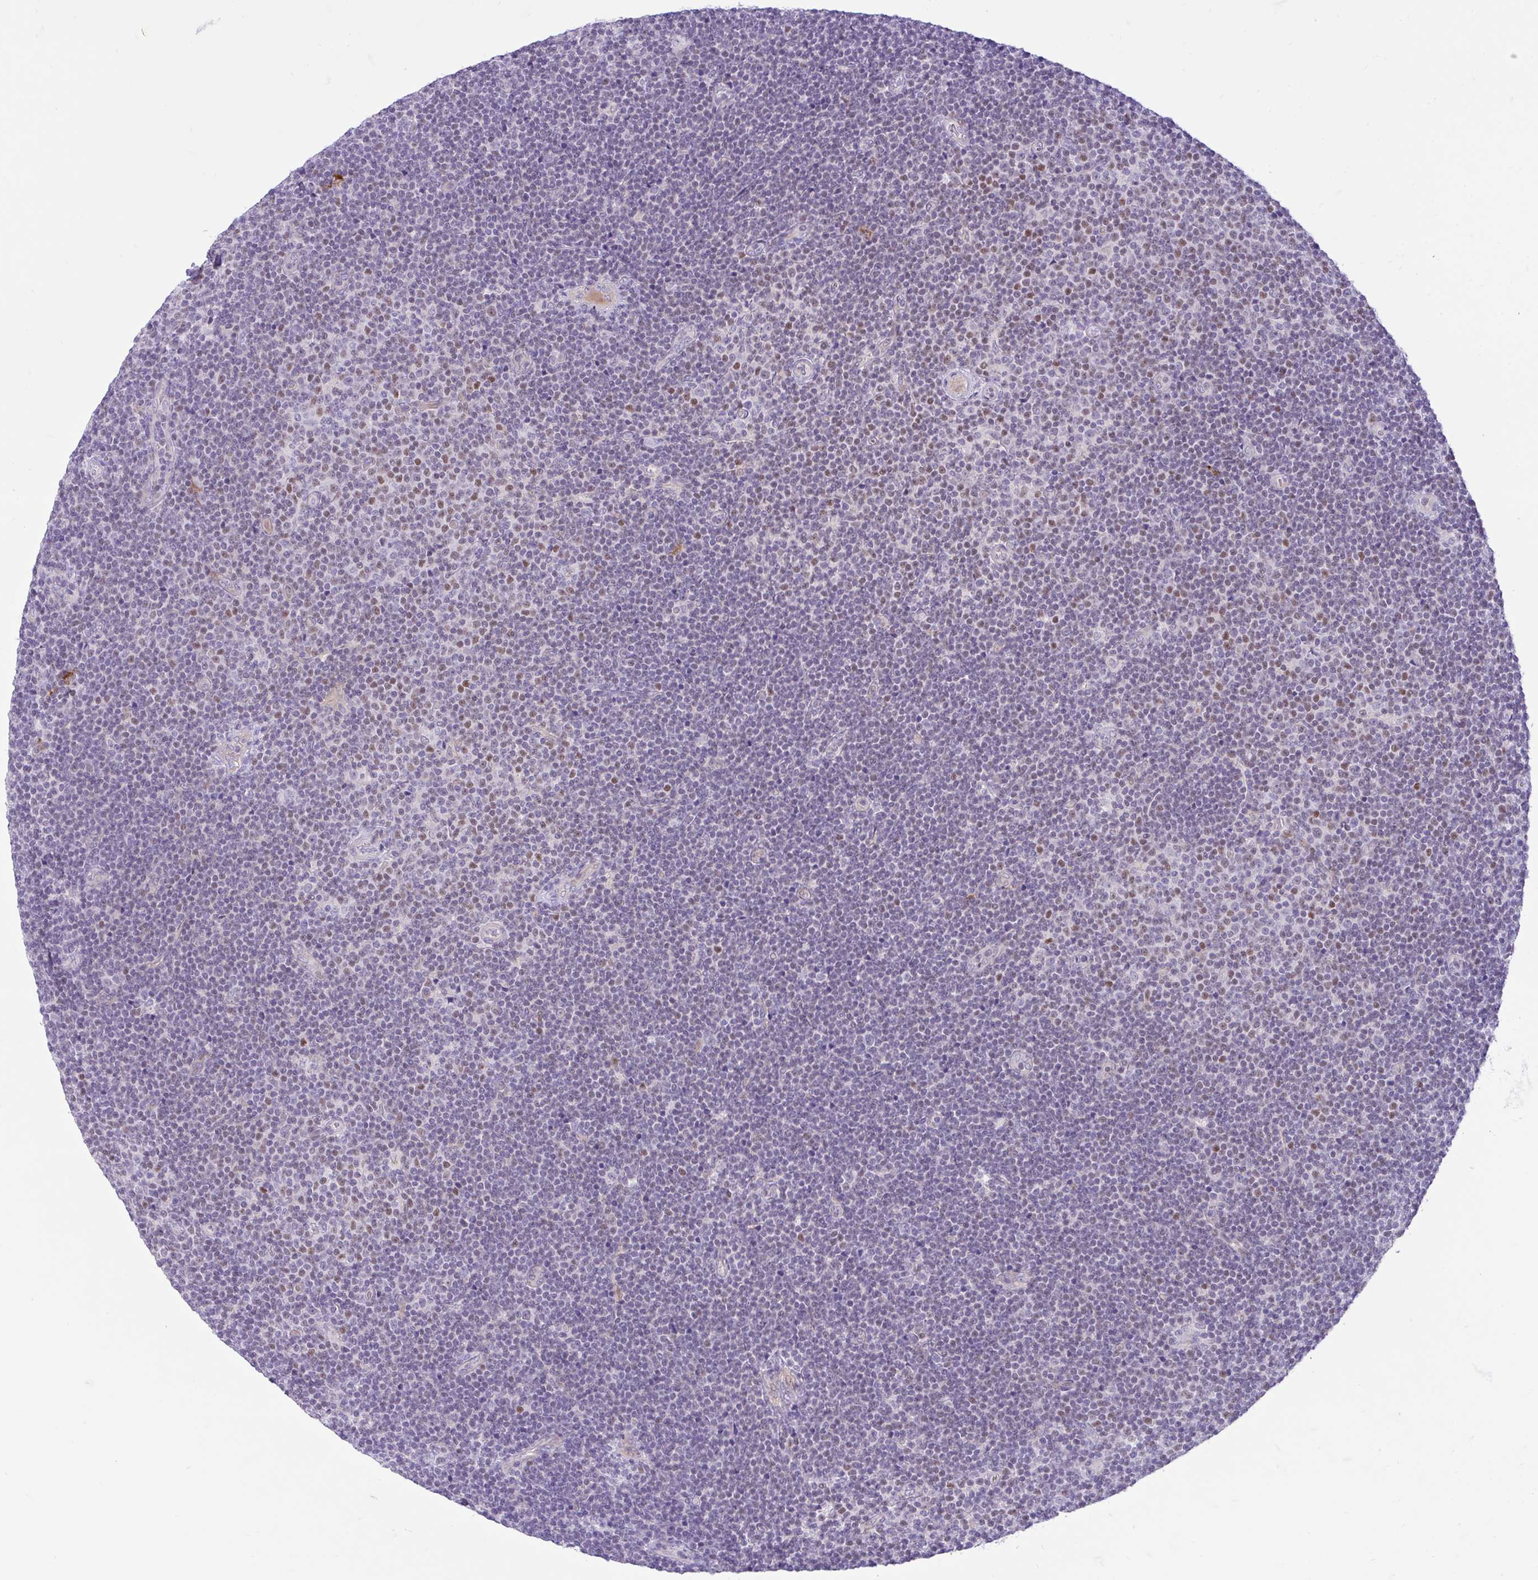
{"staining": {"intensity": "negative", "quantity": "none", "location": "none"}, "tissue": "lymphoma", "cell_type": "Tumor cells", "image_type": "cancer", "snomed": [{"axis": "morphology", "description": "Malignant lymphoma, non-Hodgkin's type, Low grade"}, {"axis": "topography", "description": "Lymph node"}], "caption": "An image of human malignant lymphoma, non-Hodgkin's type (low-grade) is negative for staining in tumor cells.", "gene": "ZNF101", "patient": {"sex": "male", "age": 48}}